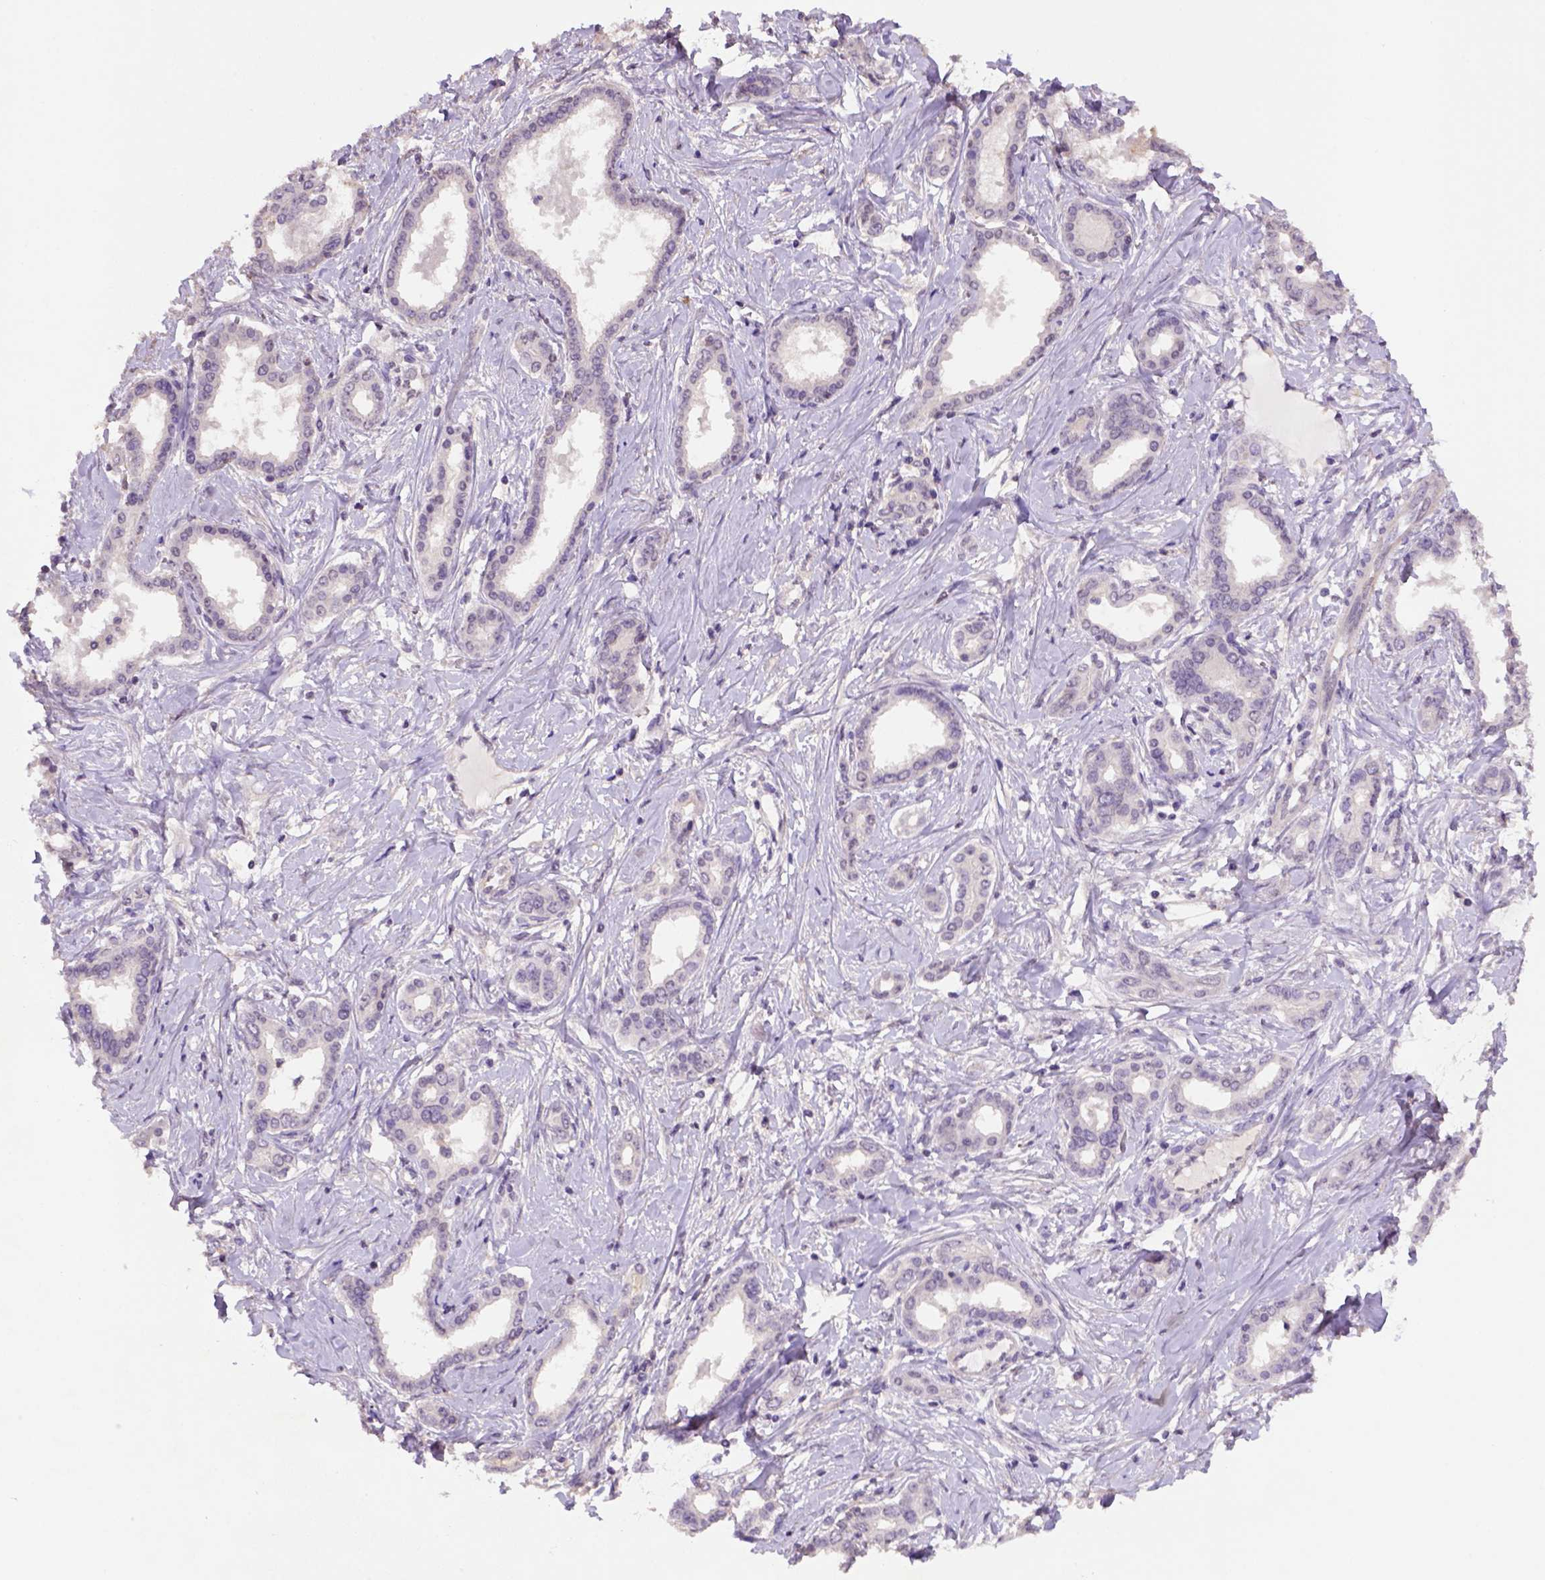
{"staining": {"intensity": "weak", "quantity": ">75%", "location": "cytoplasmic/membranous,nuclear"}, "tissue": "liver cancer", "cell_type": "Tumor cells", "image_type": "cancer", "snomed": [{"axis": "morphology", "description": "Cholangiocarcinoma"}, {"axis": "topography", "description": "Liver"}], "caption": "A high-resolution micrograph shows IHC staining of liver cancer (cholangiocarcinoma), which shows weak cytoplasmic/membranous and nuclear staining in about >75% of tumor cells.", "gene": "SCML4", "patient": {"sex": "female", "age": 47}}